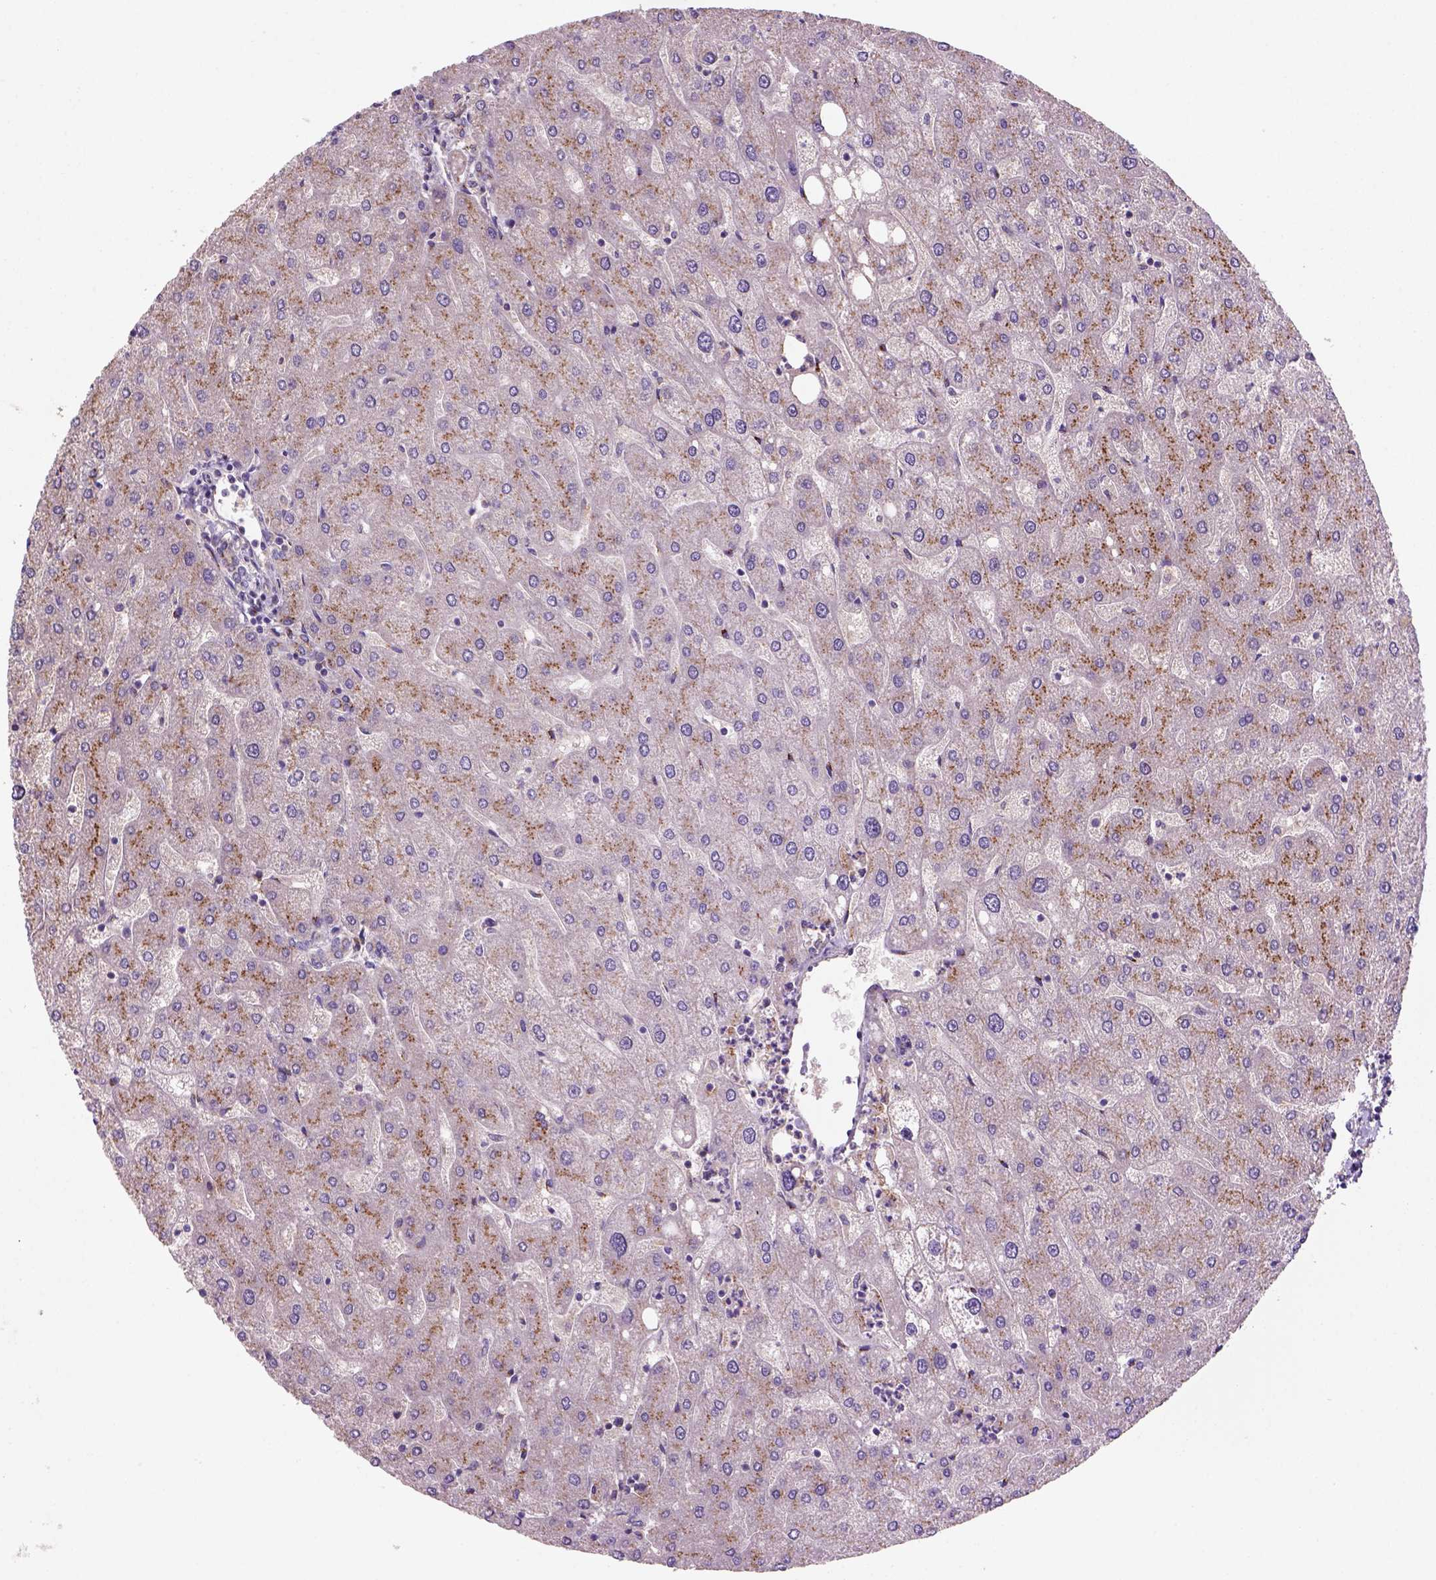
{"staining": {"intensity": "weak", "quantity": "<25%", "location": "cytoplasmic/membranous"}, "tissue": "liver", "cell_type": "Cholangiocytes", "image_type": "normal", "snomed": [{"axis": "morphology", "description": "Normal tissue, NOS"}, {"axis": "topography", "description": "Liver"}], "caption": "Immunohistochemistry (IHC) of unremarkable human liver reveals no staining in cholangiocytes.", "gene": "WARS2", "patient": {"sex": "male", "age": 67}}